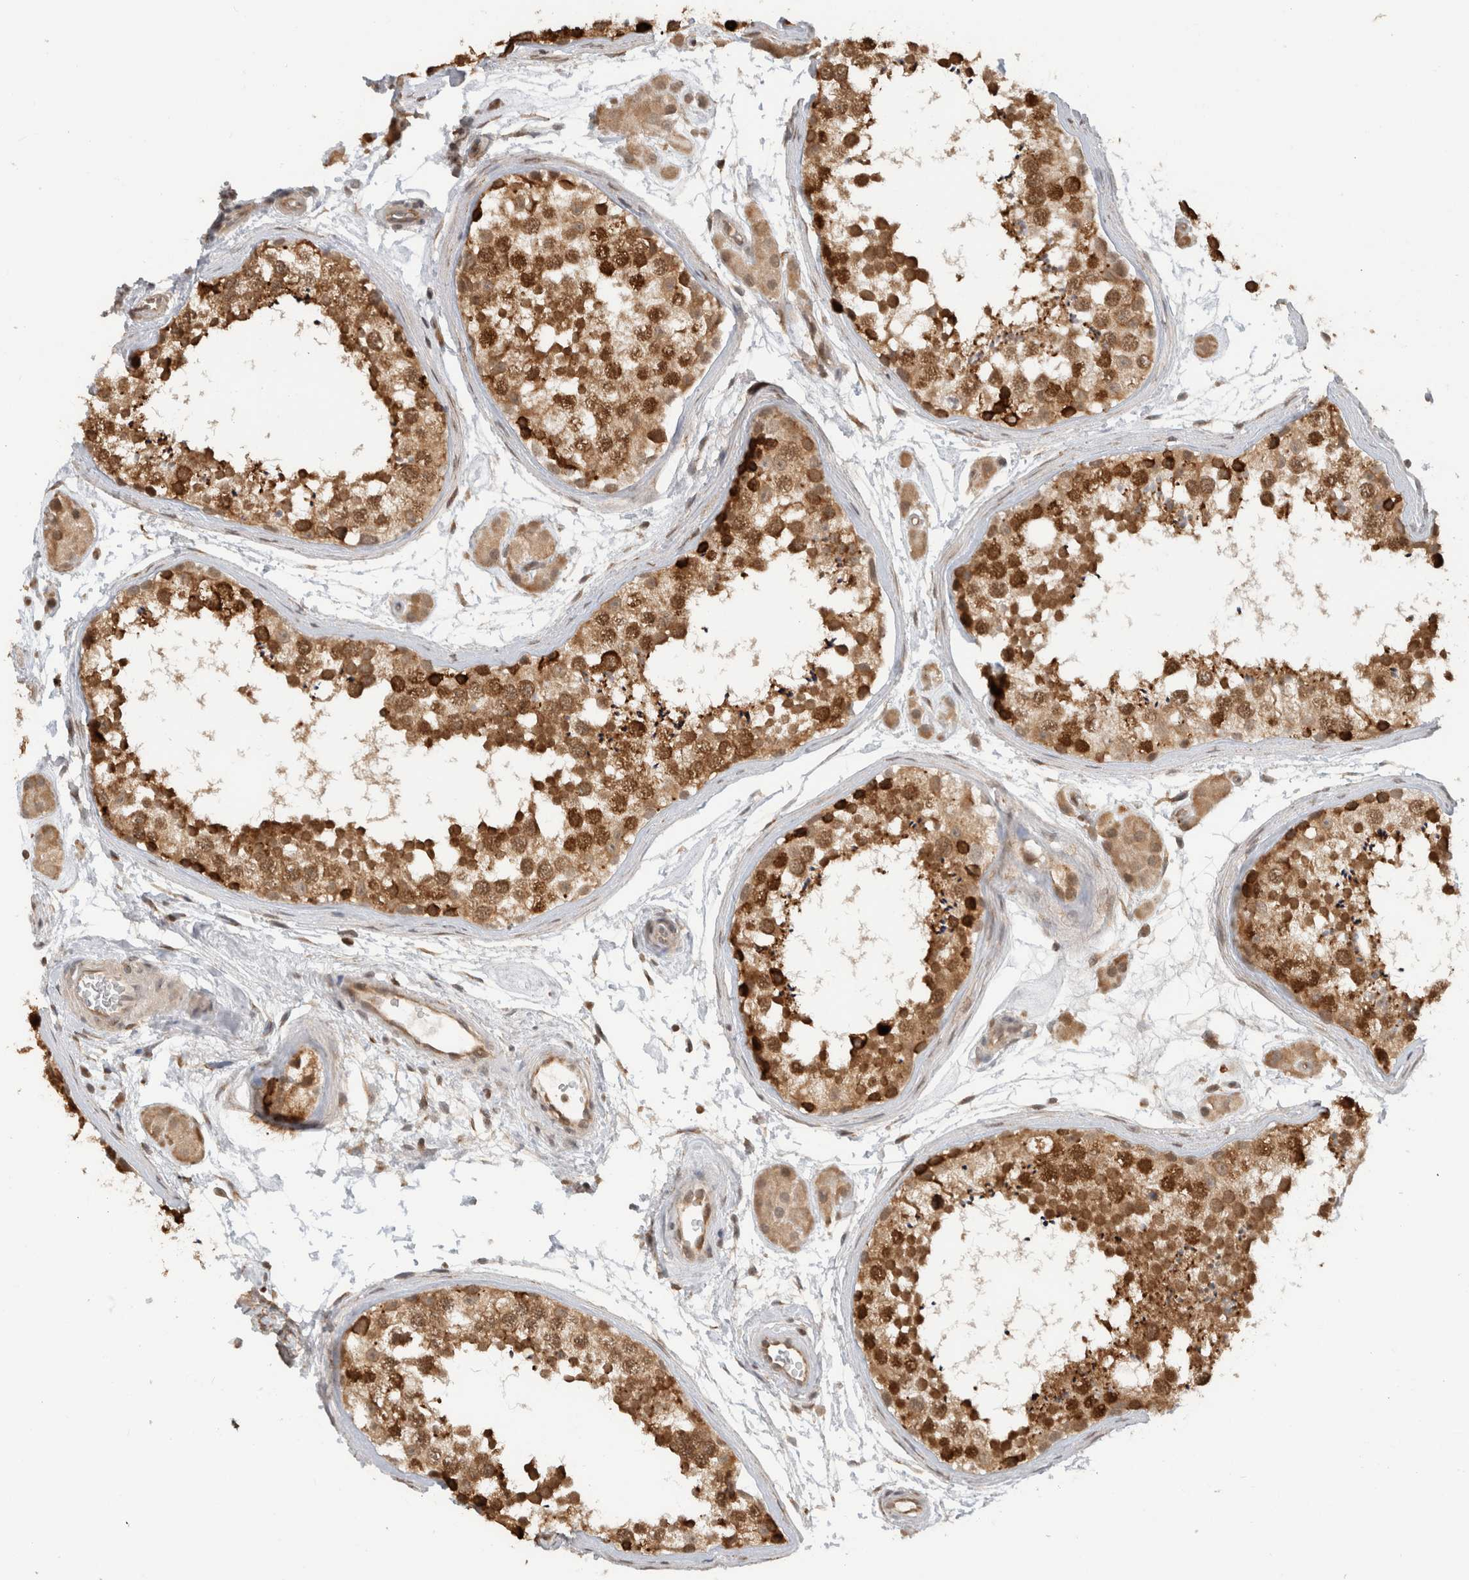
{"staining": {"intensity": "strong", "quantity": "<25%", "location": "cytoplasmic/membranous,nuclear"}, "tissue": "testis", "cell_type": "Cells in seminiferous ducts", "image_type": "normal", "snomed": [{"axis": "morphology", "description": "Normal tissue, NOS"}, {"axis": "topography", "description": "Testis"}], "caption": "An immunohistochemistry photomicrograph of unremarkable tissue is shown. Protein staining in brown shows strong cytoplasmic/membranous,nuclear positivity in testis within cells in seminiferous ducts.", "gene": "MS4A7", "patient": {"sex": "male", "age": 56}}